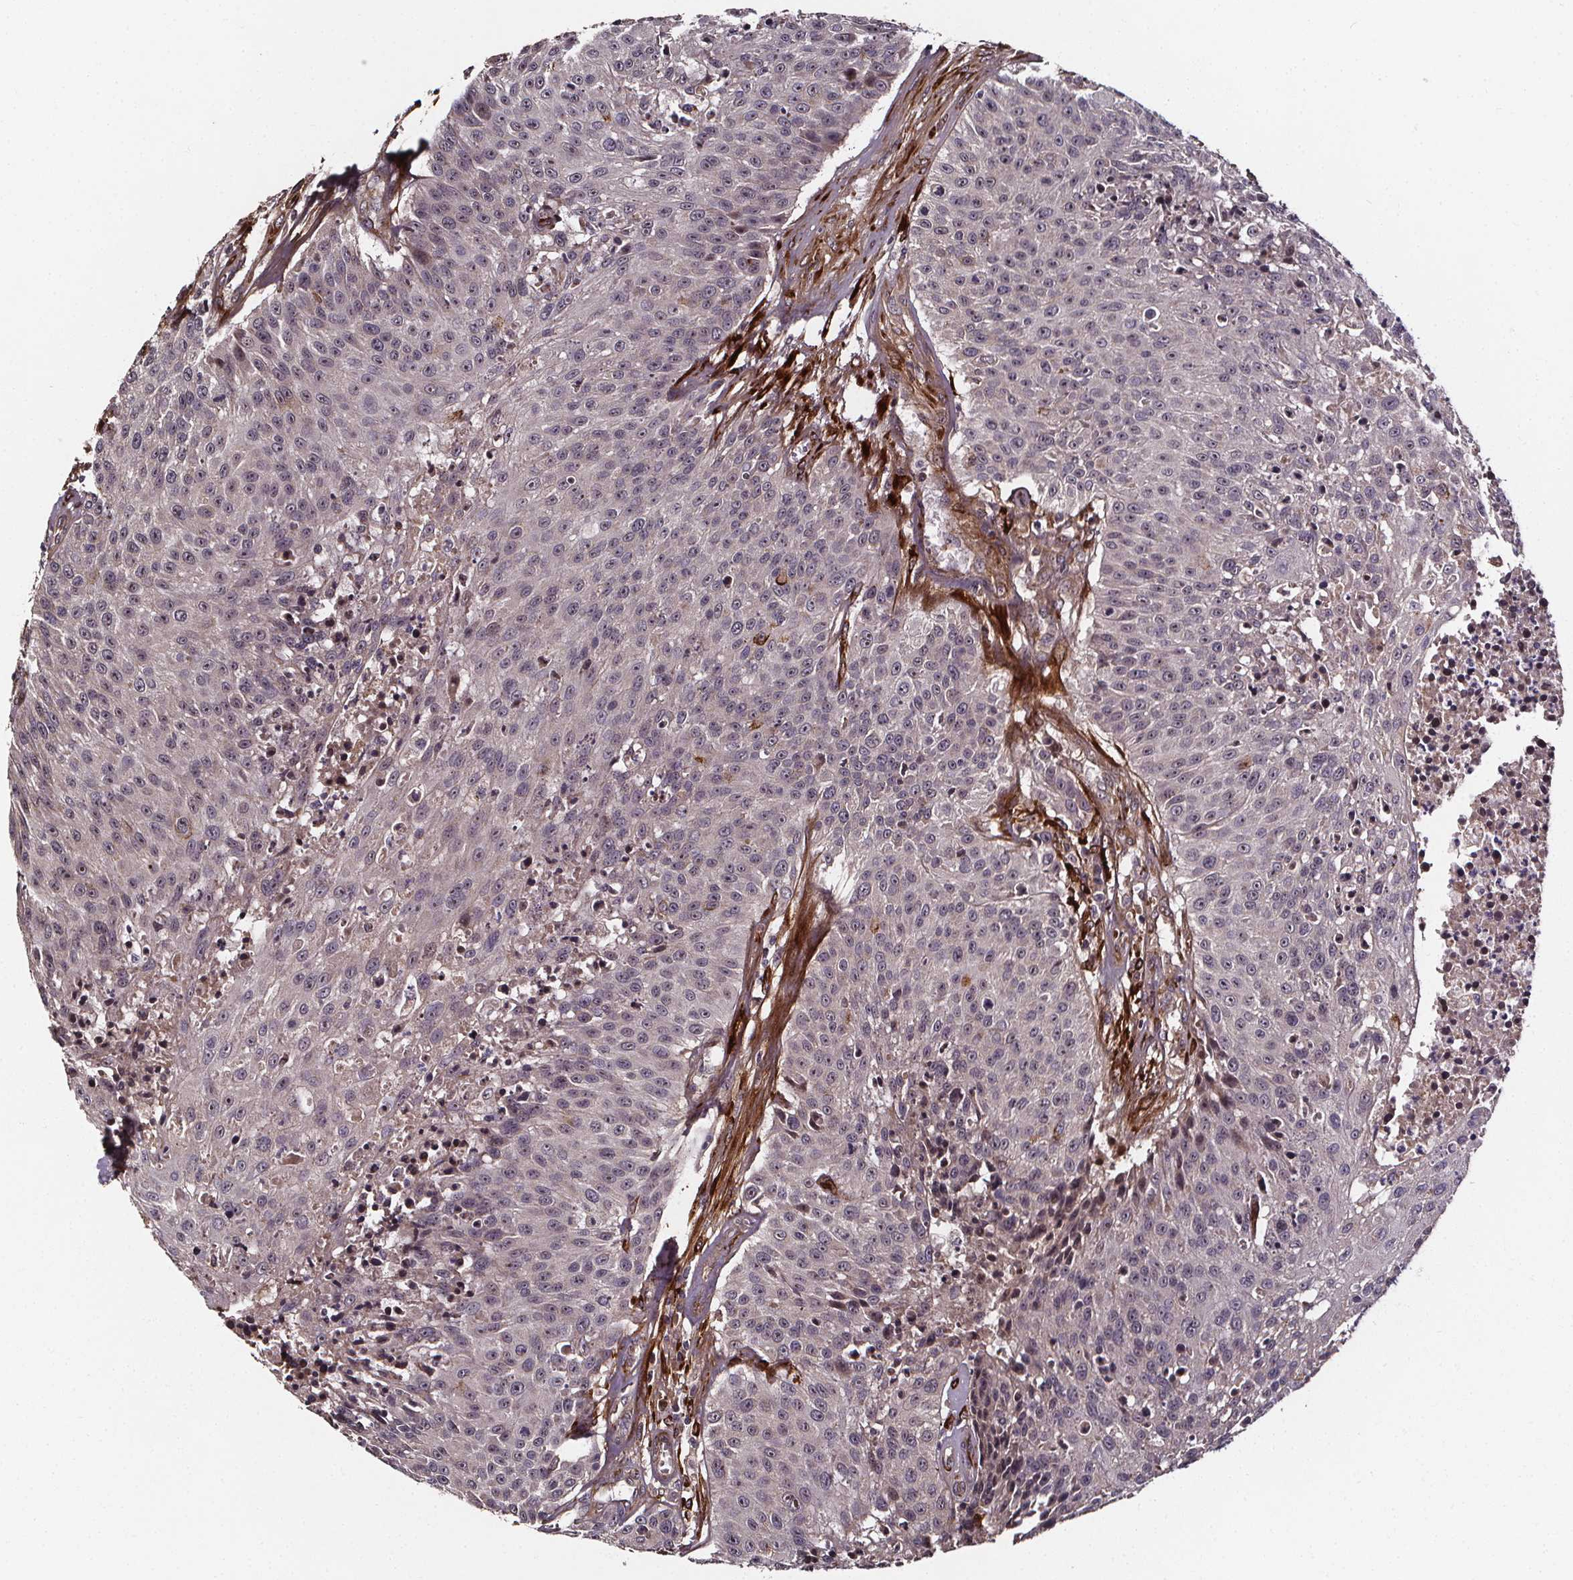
{"staining": {"intensity": "negative", "quantity": "none", "location": "none"}, "tissue": "urothelial cancer", "cell_type": "Tumor cells", "image_type": "cancer", "snomed": [{"axis": "morphology", "description": "Urothelial carcinoma, NOS"}, {"axis": "topography", "description": "Urinary bladder"}], "caption": "Urothelial cancer was stained to show a protein in brown. There is no significant expression in tumor cells. Brightfield microscopy of immunohistochemistry stained with DAB (brown) and hematoxylin (blue), captured at high magnification.", "gene": "AEBP1", "patient": {"sex": "male", "age": 55}}